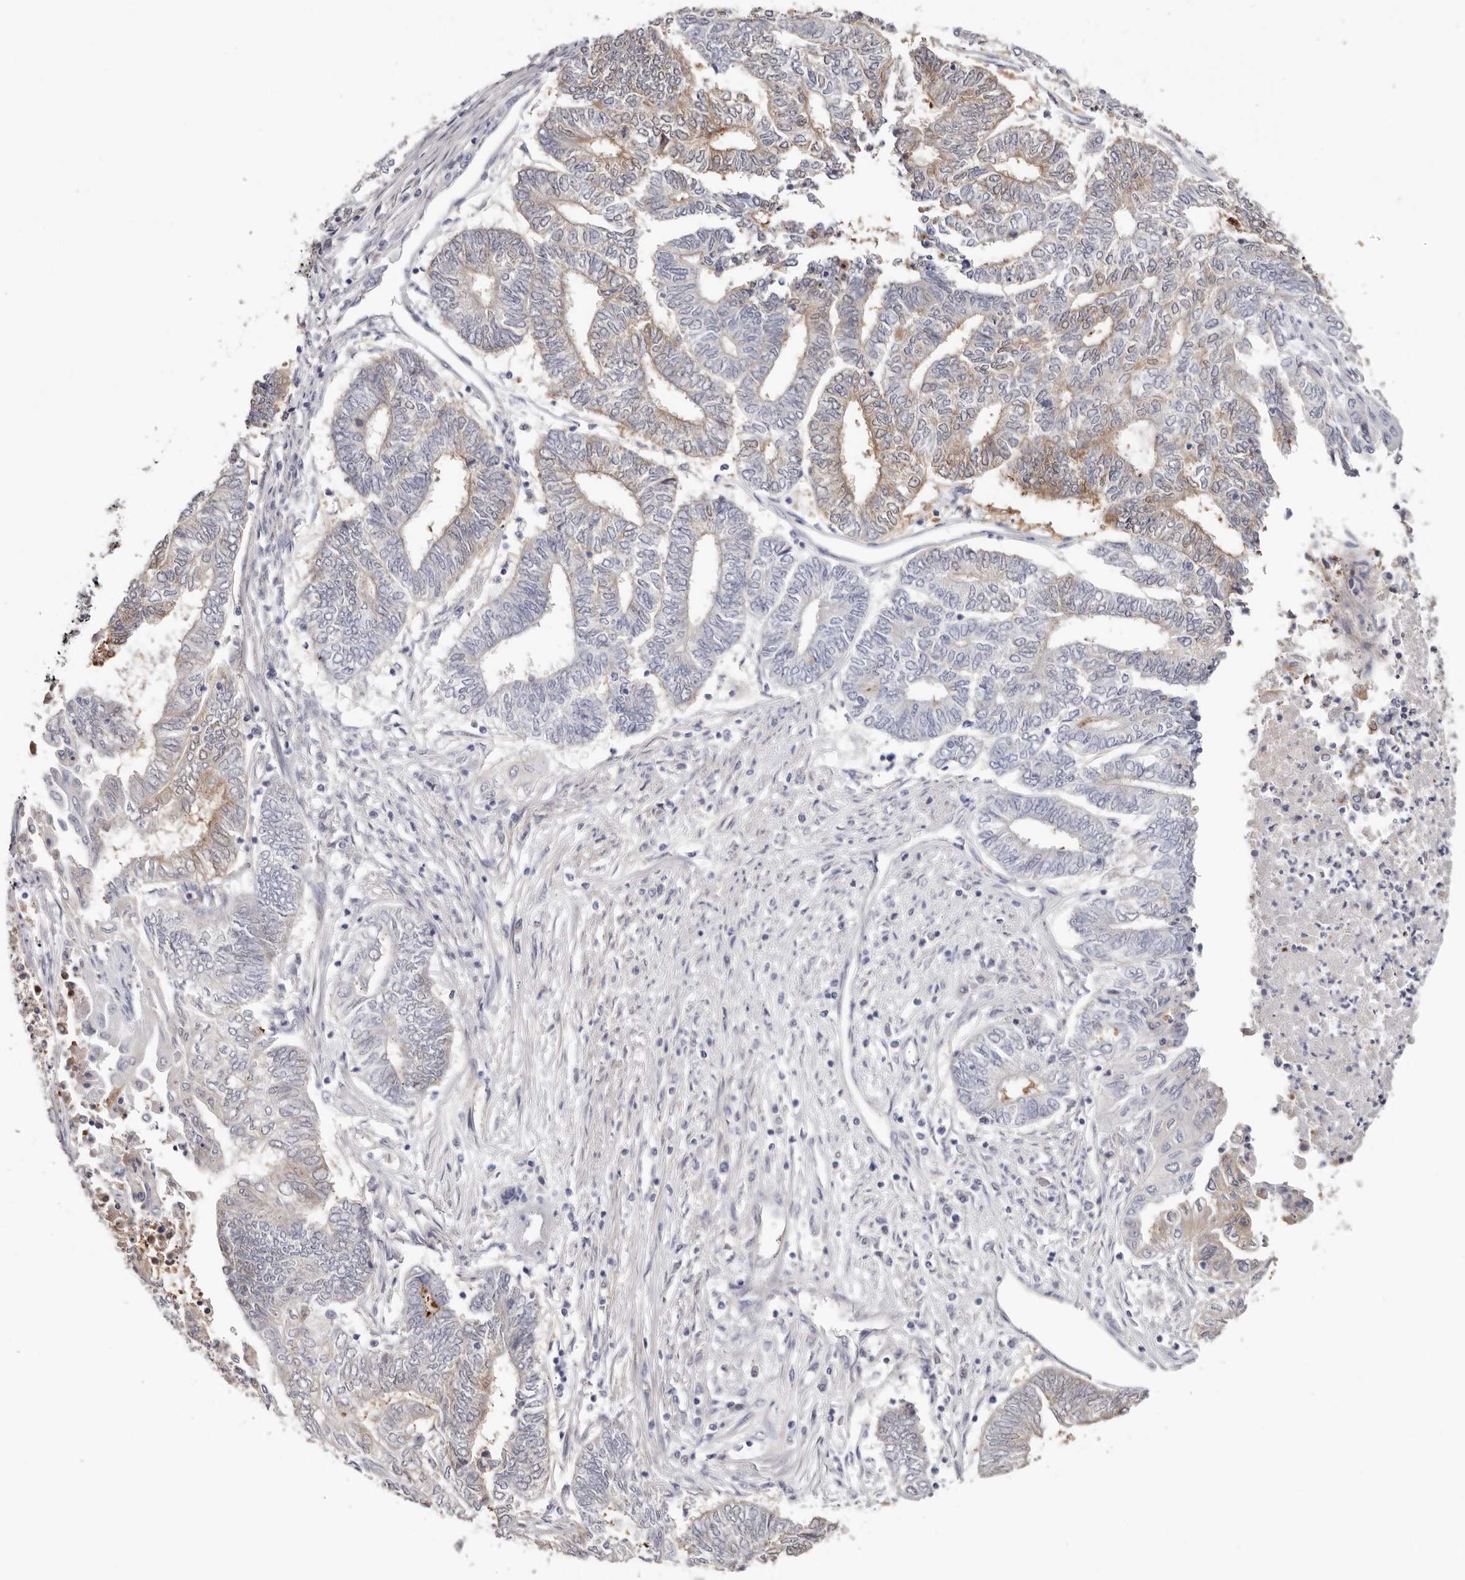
{"staining": {"intensity": "weak", "quantity": "25%-75%", "location": "cytoplasmic/membranous"}, "tissue": "endometrial cancer", "cell_type": "Tumor cells", "image_type": "cancer", "snomed": [{"axis": "morphology", "description": "Adenocarcinoma, NOS"}, {"axis": "topography", "description": "Uterus"}, {"axis": "topography", "description": "Endometrium"}], "caption": "Protein expression analysis of endometrial cancer (adenocarcinoma) exhibits weak cytoplasmic/membranous expression in approximately 25%-75% of tumor cells. Immunohistochemistry (ihc) stains the protein in brown and the nuclei are stained blue.", "gene": "PKDCC", "patient": {"sex": "female", "age": 70}}